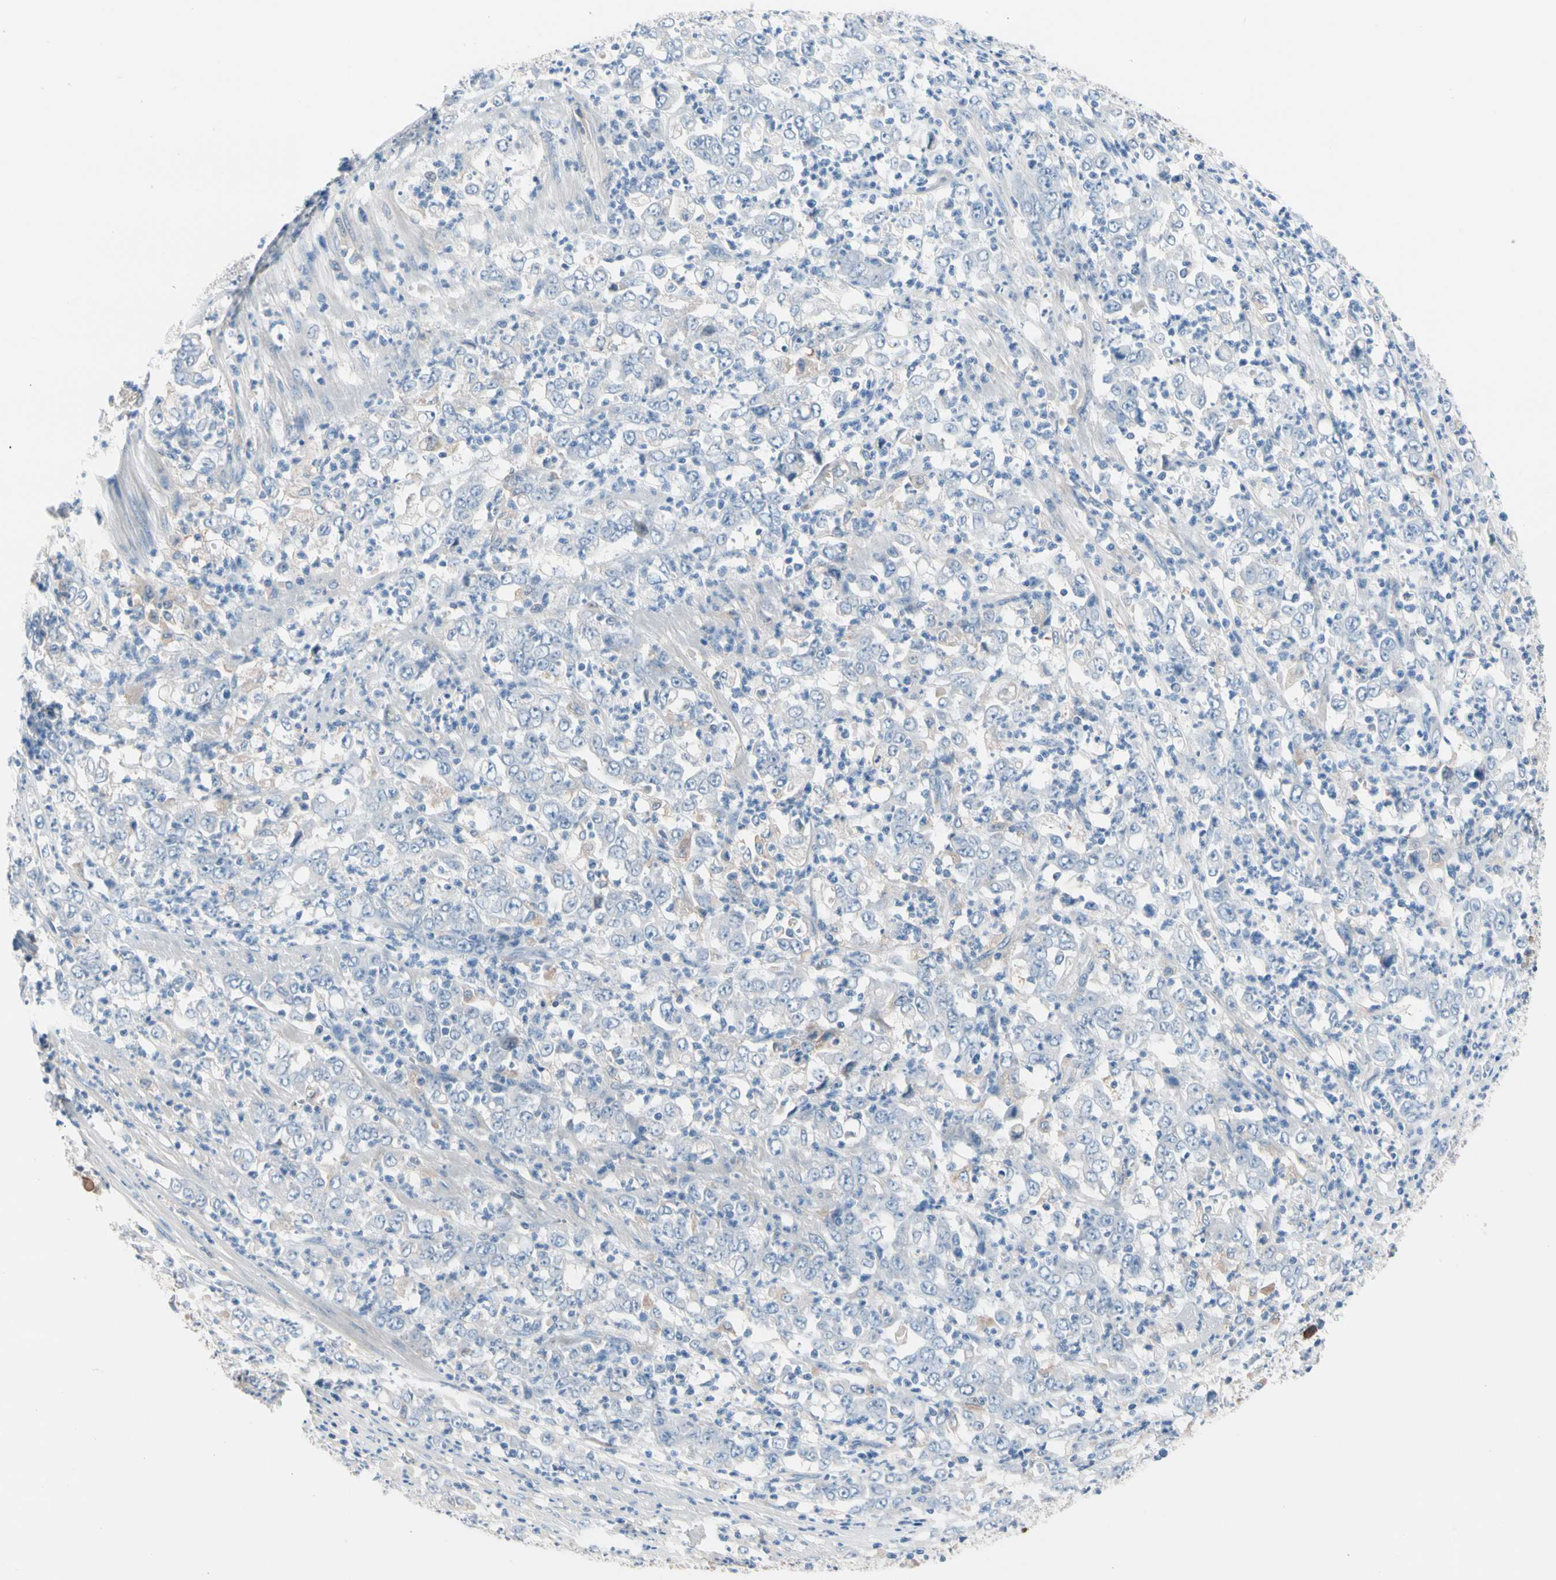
{"staining": {"intensity": "negative", "quantity": "none", "location": "none"}, "tissue": "stomach cancer", "cell_type": "Tumor cells", "image_type": "cancer", "snomed": [{"axis": "morphology", "description": "Adenocarcinoma, NOS"}, {"axis": "topography", "description": "Stomach, lower"}], "caption": "Protein analysis of stomach cancer (adenocarcinoma) displays no significant expression in tumor cells.", "gene": "CASQ1", "patient": {"sex": "female", "age": 71}}